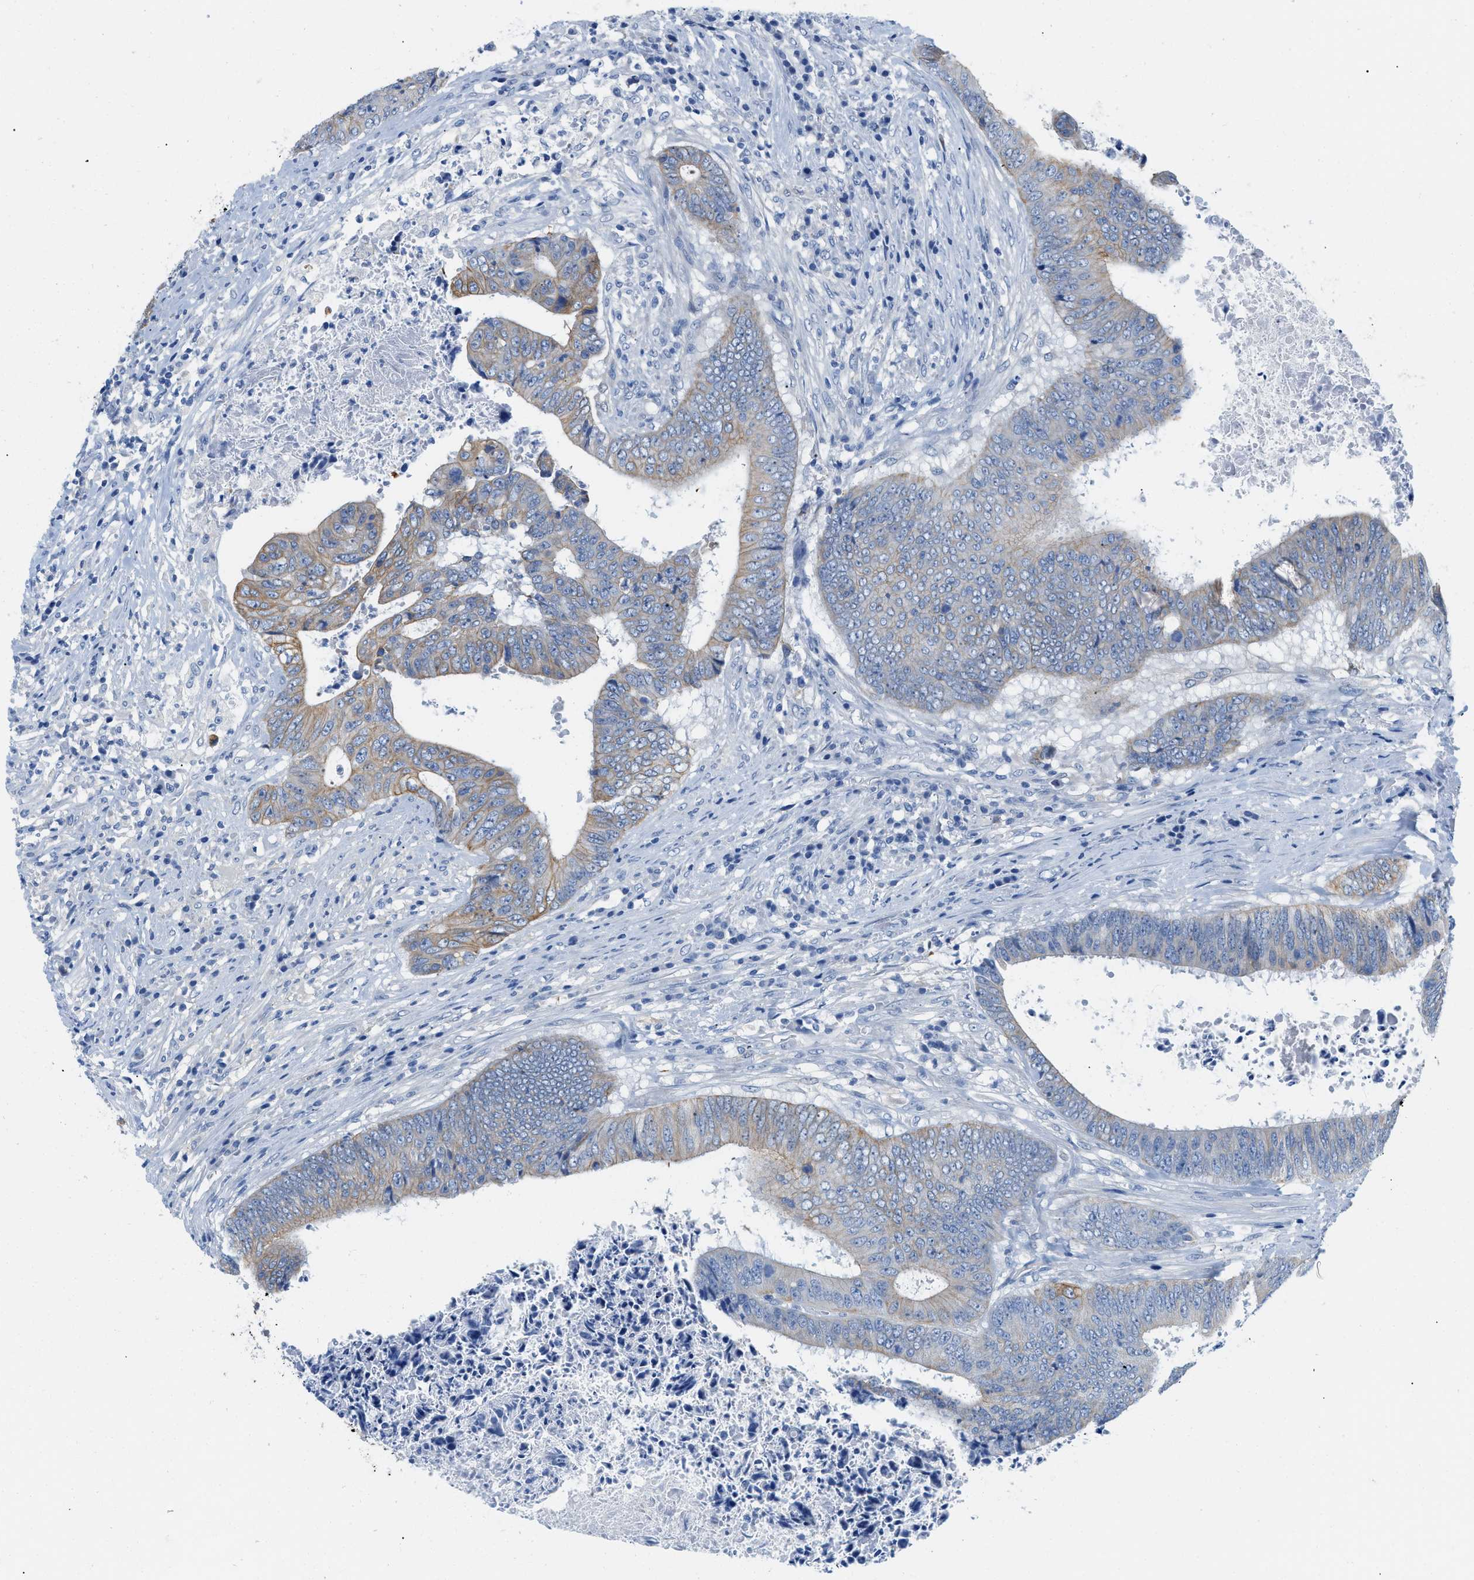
{"staining": {"intensity": "weak", "quantity": "25%-75%", "location": "cytoplasmic/membranous"}, "tissue": "colorectal cancer", "cell_type": "Tumor cells", "image_type": "cancer", "snomed": [{"axis": "morphology", "description": "Adenocarcinoma, NOS"}, {"axis": "topography", "description": "Rectum"}], "caption": "Immunohistochemical staining of human colorectal cancer demonstrates low levels of weak cytoplasmic/membranous protein expression in about 25%-75% of tumor cells.", "gene": "BPGM", "patient": {"sex": "male", "age": 72}}